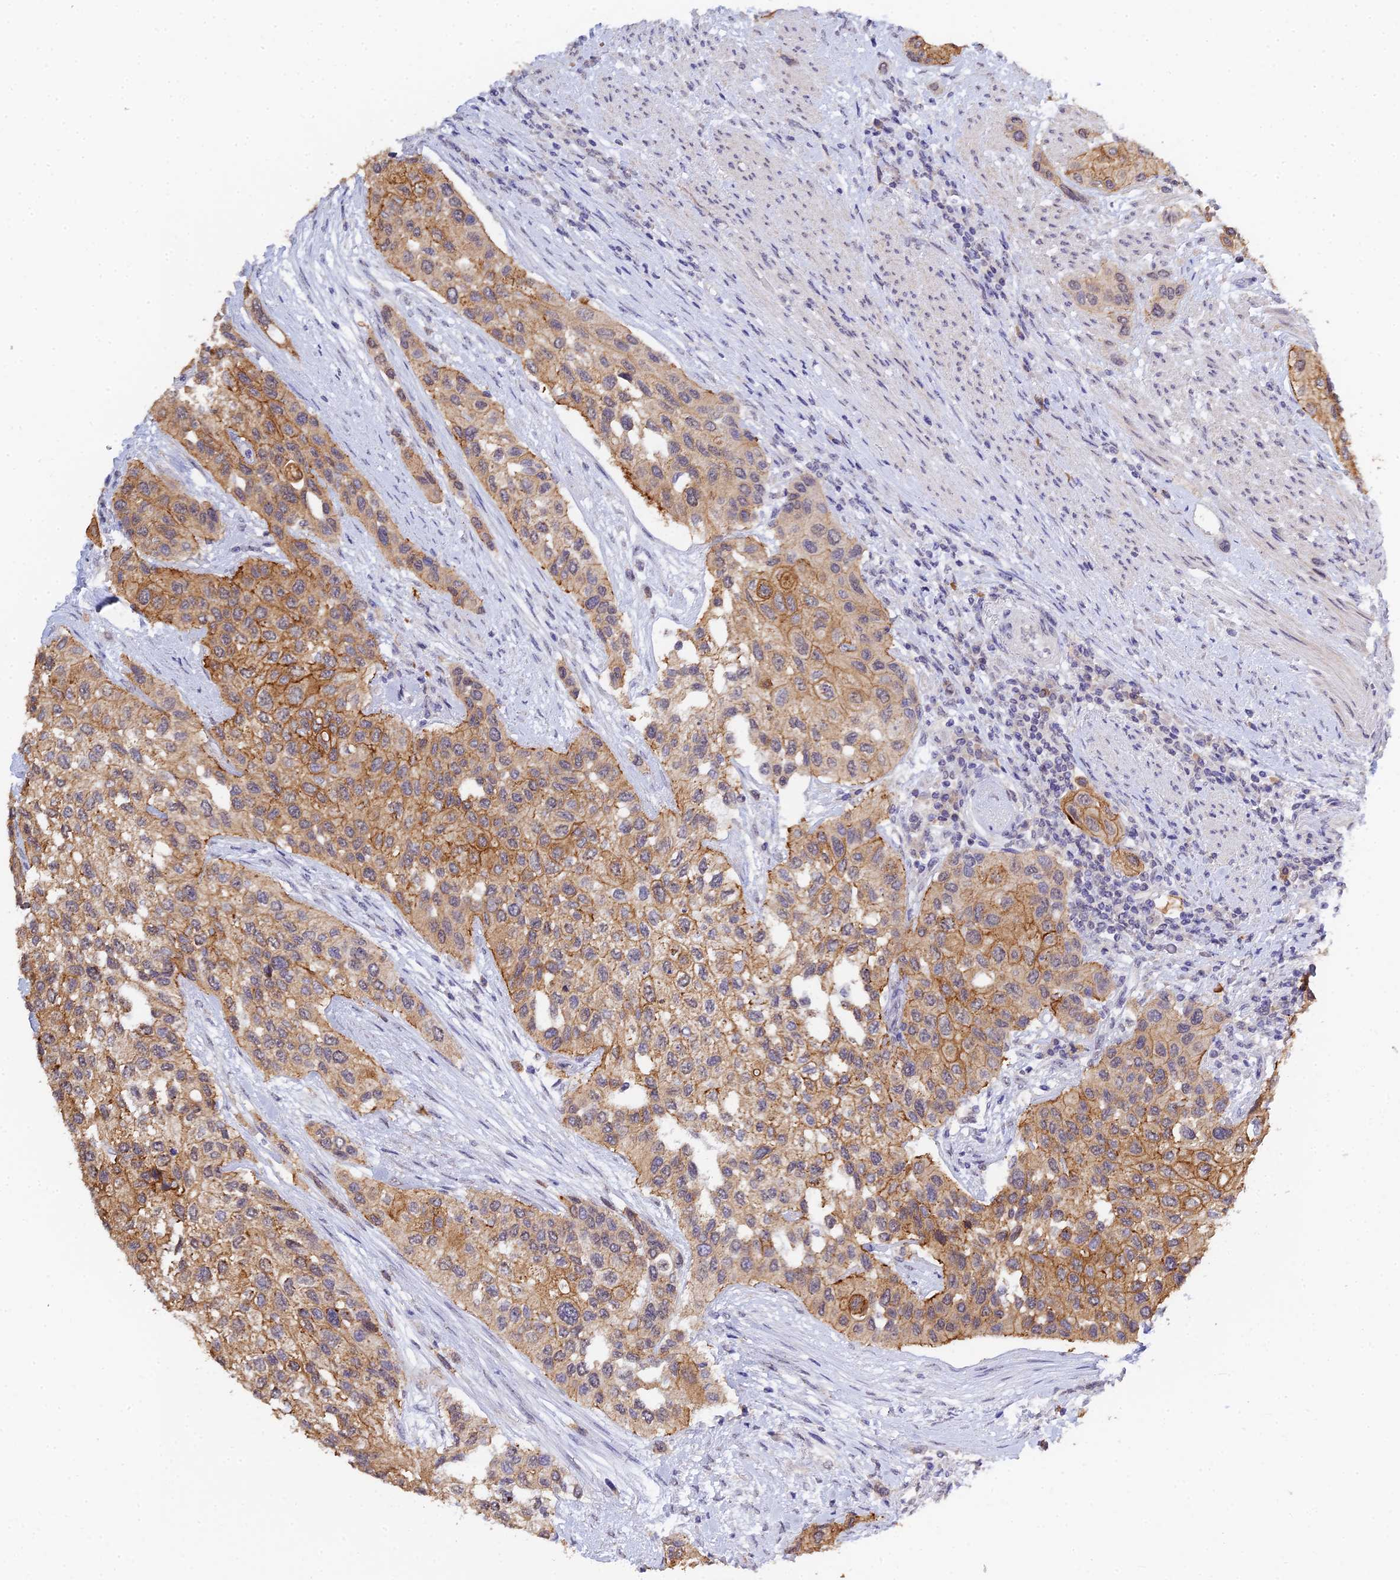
{"staining": {"intensity": "moderate", "quantity": ">75%", "location": "cytoplasmic/membranous"}, "tissue": "urothelial cancer", "cell_type": "Tumor cells", "image_type": "cancer", "snomed": [{"axis": "morphology", "description": "Normal tissue, NOS"}, {"axis": "morphology", "description": "Urothelial carcinoma, High grade"}, {"axis": "topography", "description": "Vascular tissue"}, {"axis": "topography", "description": "Urinary bladder"}], "caption": "Brown immunohistochemical staining in urothelial cancer demonstrates moderate cytoplasmic/membranous positivity in approximately >75% of tumor cells. (IHC, brightfield microscopy, high magnification).", "gene": "HOXB1", "patient": {"sex": "female", "age": 56}}